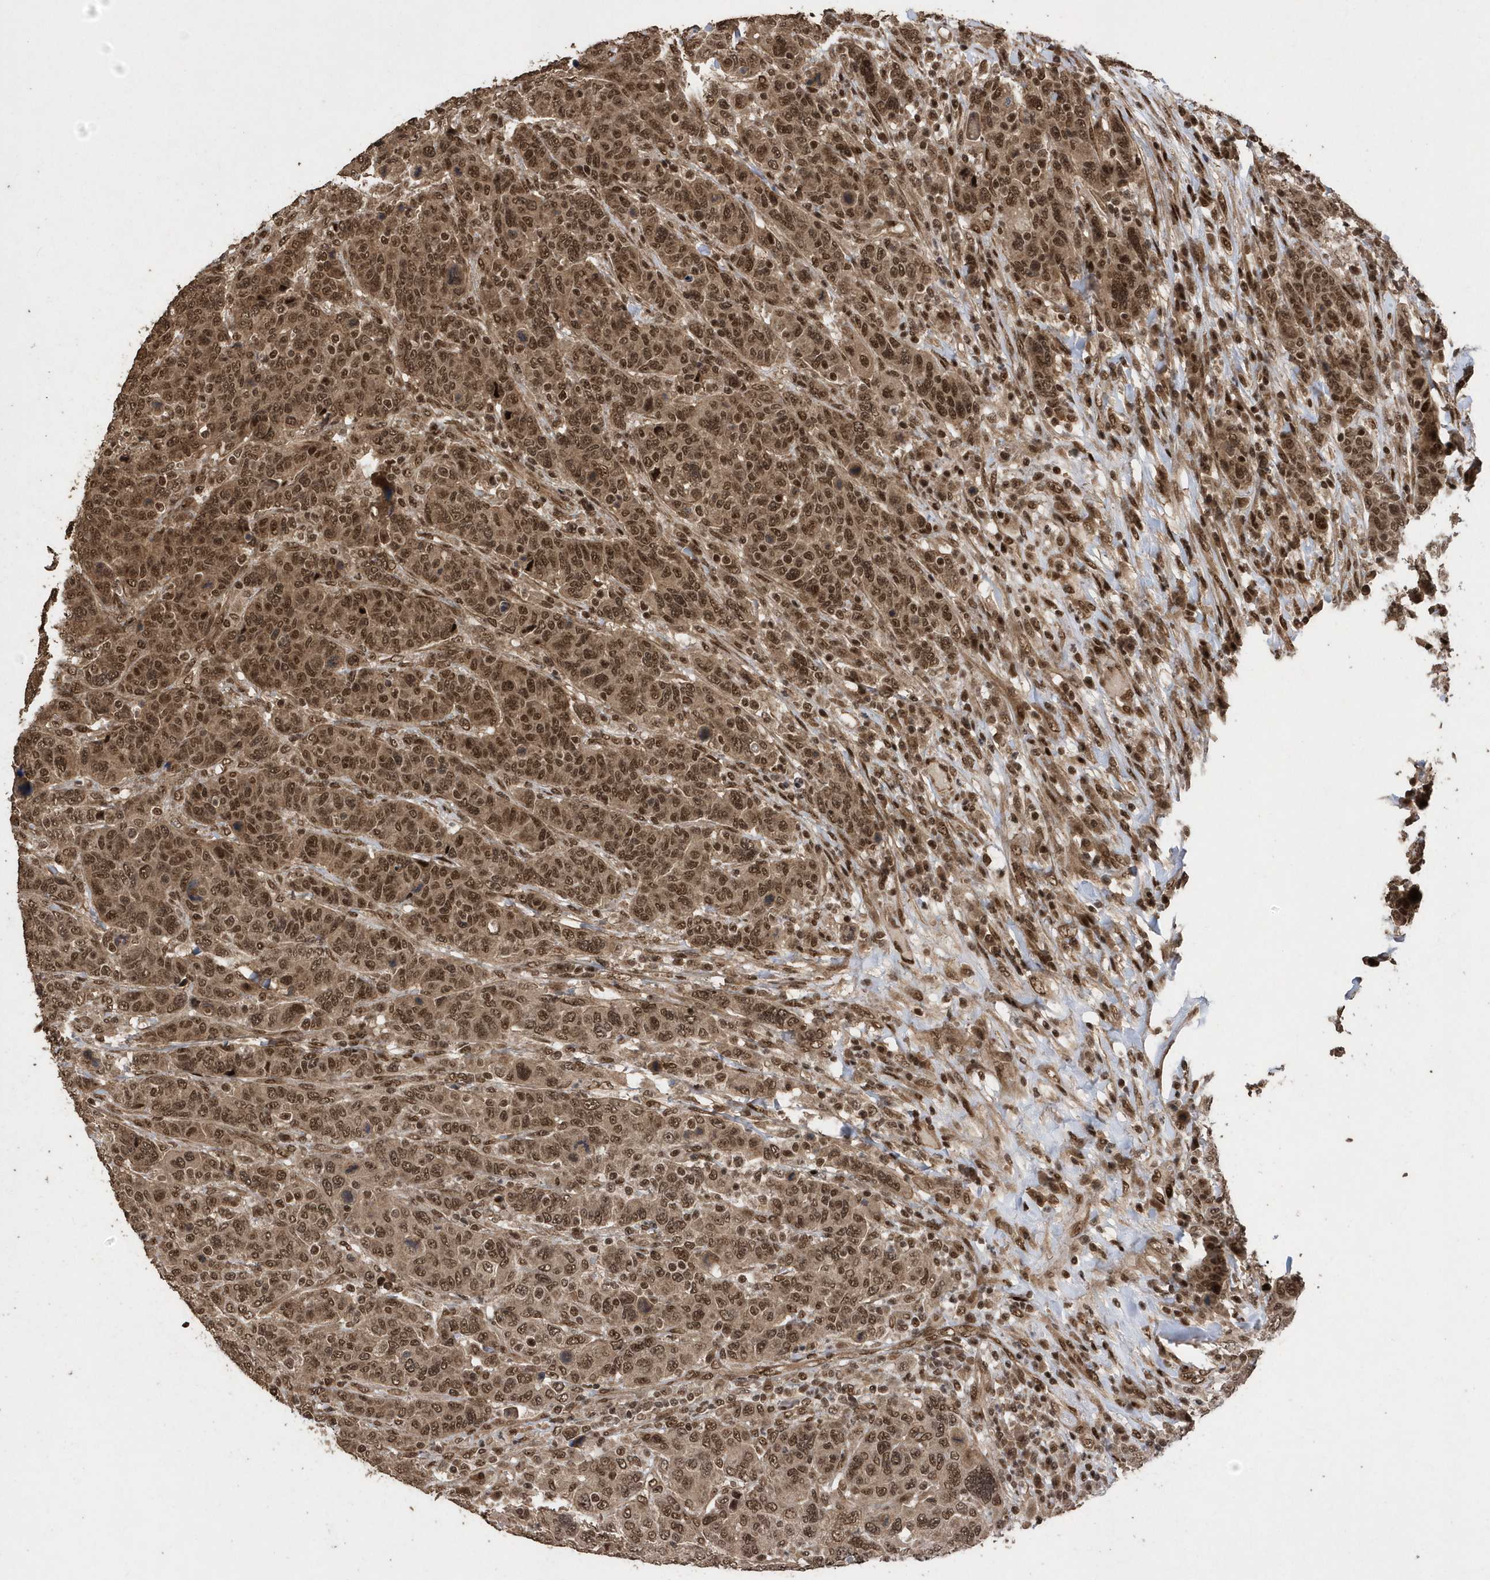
{"staining": {"intensity": "moderate", "quantity": ">75%", "location": "cytoplasmic/membranous,nuclear"}, "tissue": "breast cancer", "cell_type": "Tumor cells", "image_type": "cancer", "snomed": [{"axis": "morphology", "description": "Duct carcinoma"}, {"axis": "topography", "description": "Breast"}], "caption": "This is an image of IHC staining of breast intraductal carcinoma, which shows moderate positivity in the cytoplasmic/membranous and nuclear of tumor cells.", "gene": "INTS12", "patient": {"sex": "female", "age": 37}}